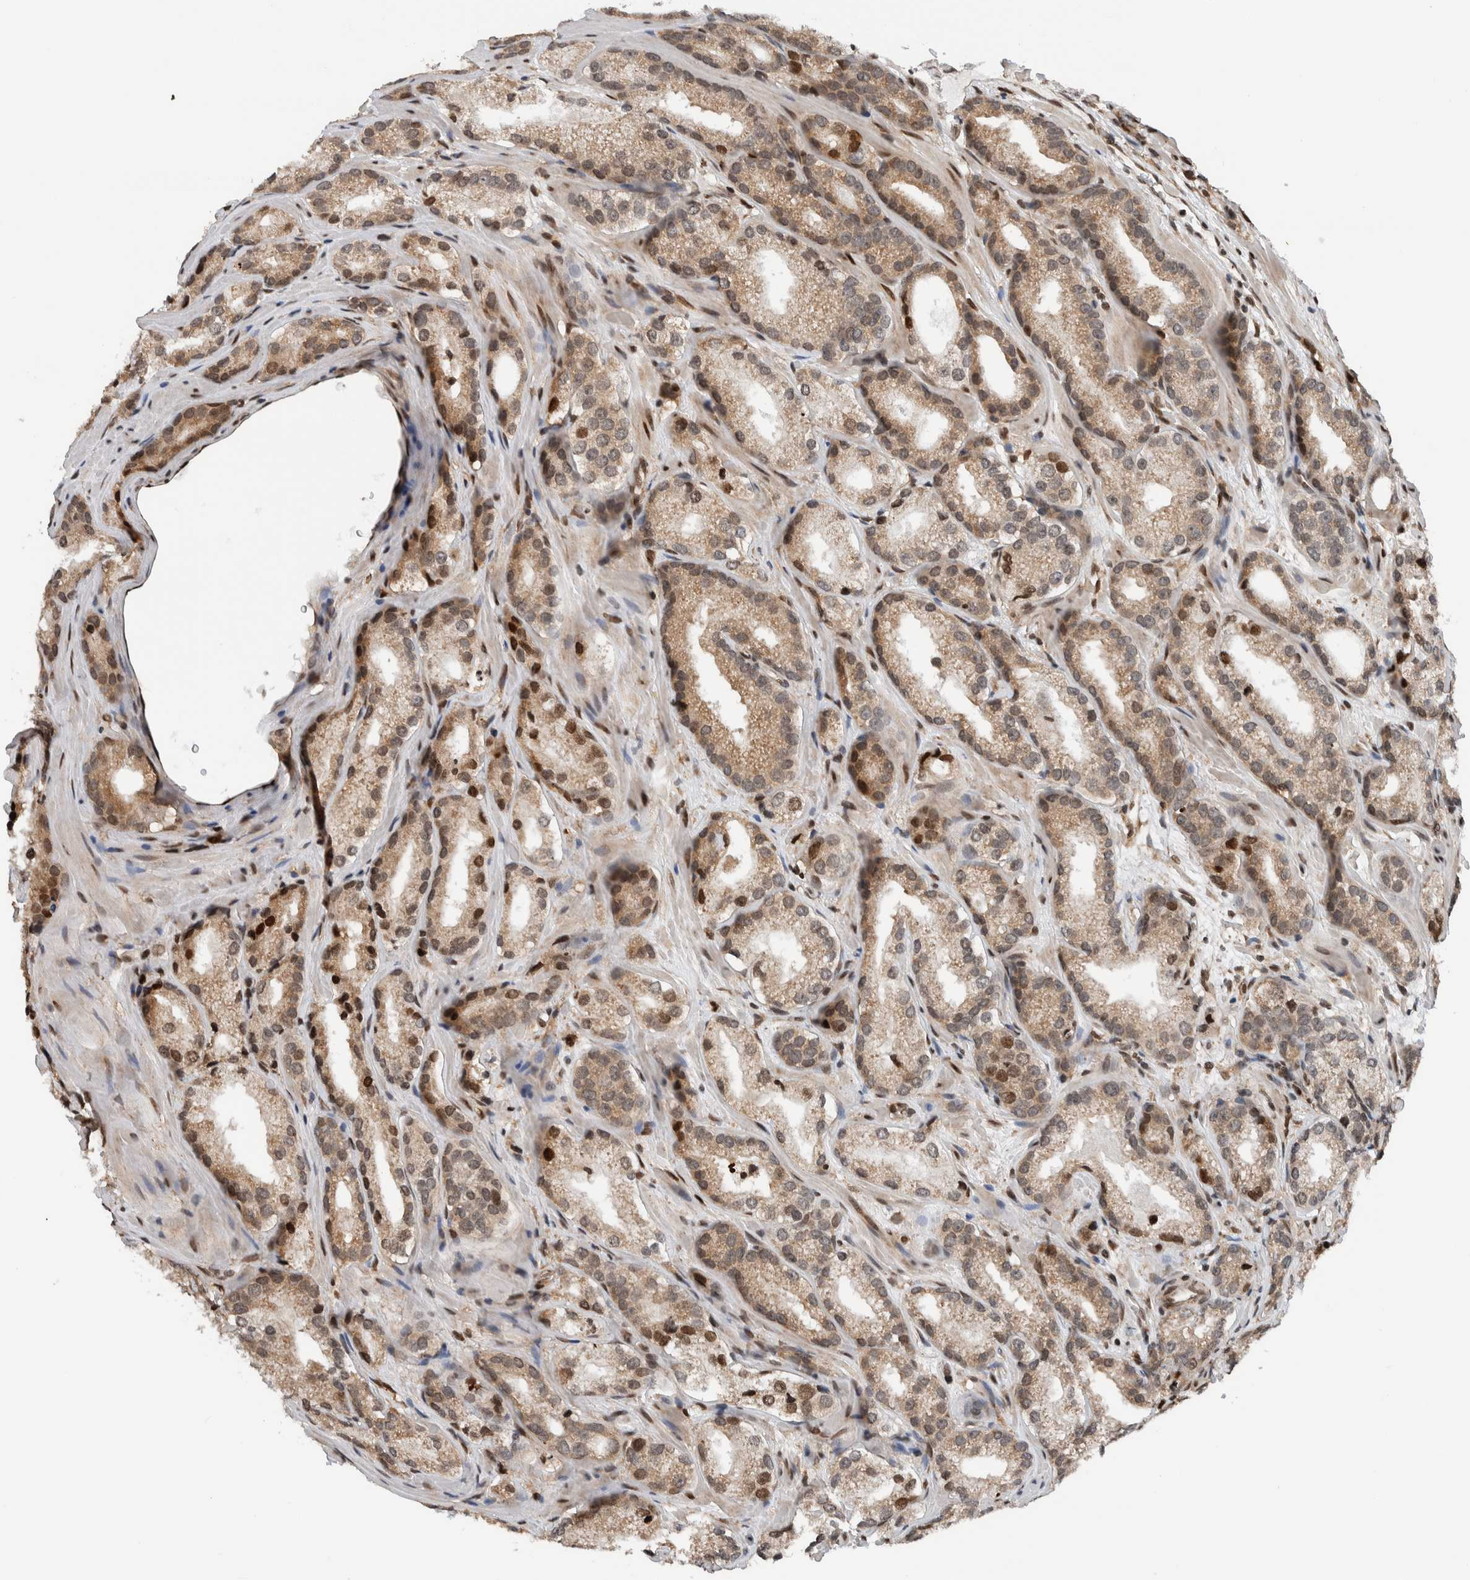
{"staining": {"intensity": "moderate", "quantity": ">75%", "location": "cytoplasmic/membranous,nuclear"}, "tissue": "prostate cancer", "cell_type": "Tumor cells", "image_type": "cancer", "snomed": [{"axis": "morphology", "description": "Adenocarcinoma, High grade"}, {"axis": "topography", "description": "Prostate"}], "caption": "Tumor cells show medium levels of moderate cytoplasmic/membranous and nuclear expression in approximately >75% of cells in human prostate cancer.", "gene": "NPLOC4", "patient": {"sex": "male", "age": 63}}